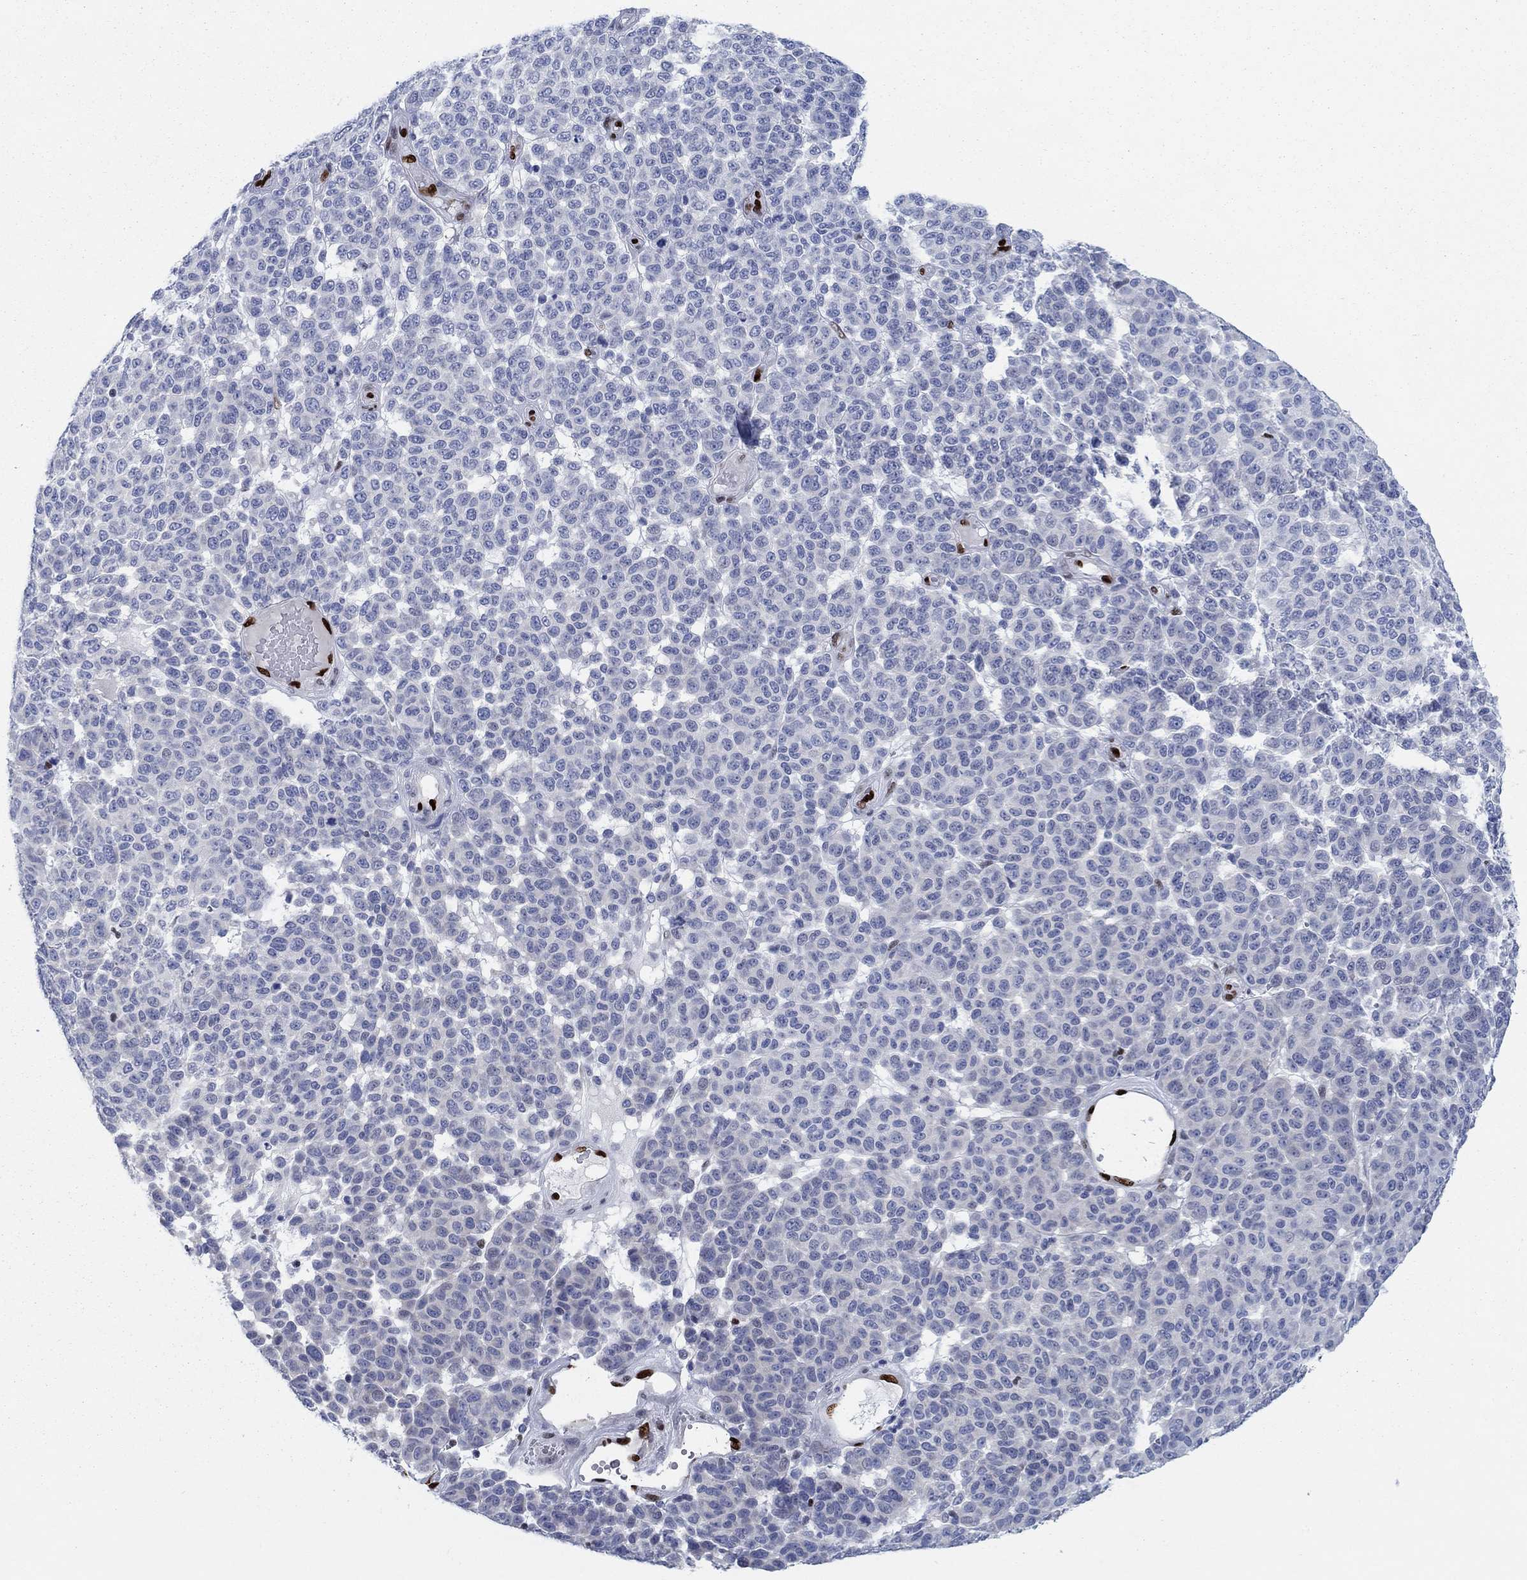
{"staining": {"intensity": "negative", "quantity": "none", "location": "none"}, "tissue": "melanoma", "cell_type": "Tumor cells", "image_type": "cancer", "snomed": [{"axis": "morphology", "description": "Malignant melanoma, NOS"}, {"axis": "topography", "description": "Skin"}], "caption": "Melanoma was stained to show a protein in brown. There is no significant staining in tumor cells.", "gene": "ZEB1", "patient": {"sex": "male", "age": 59}}